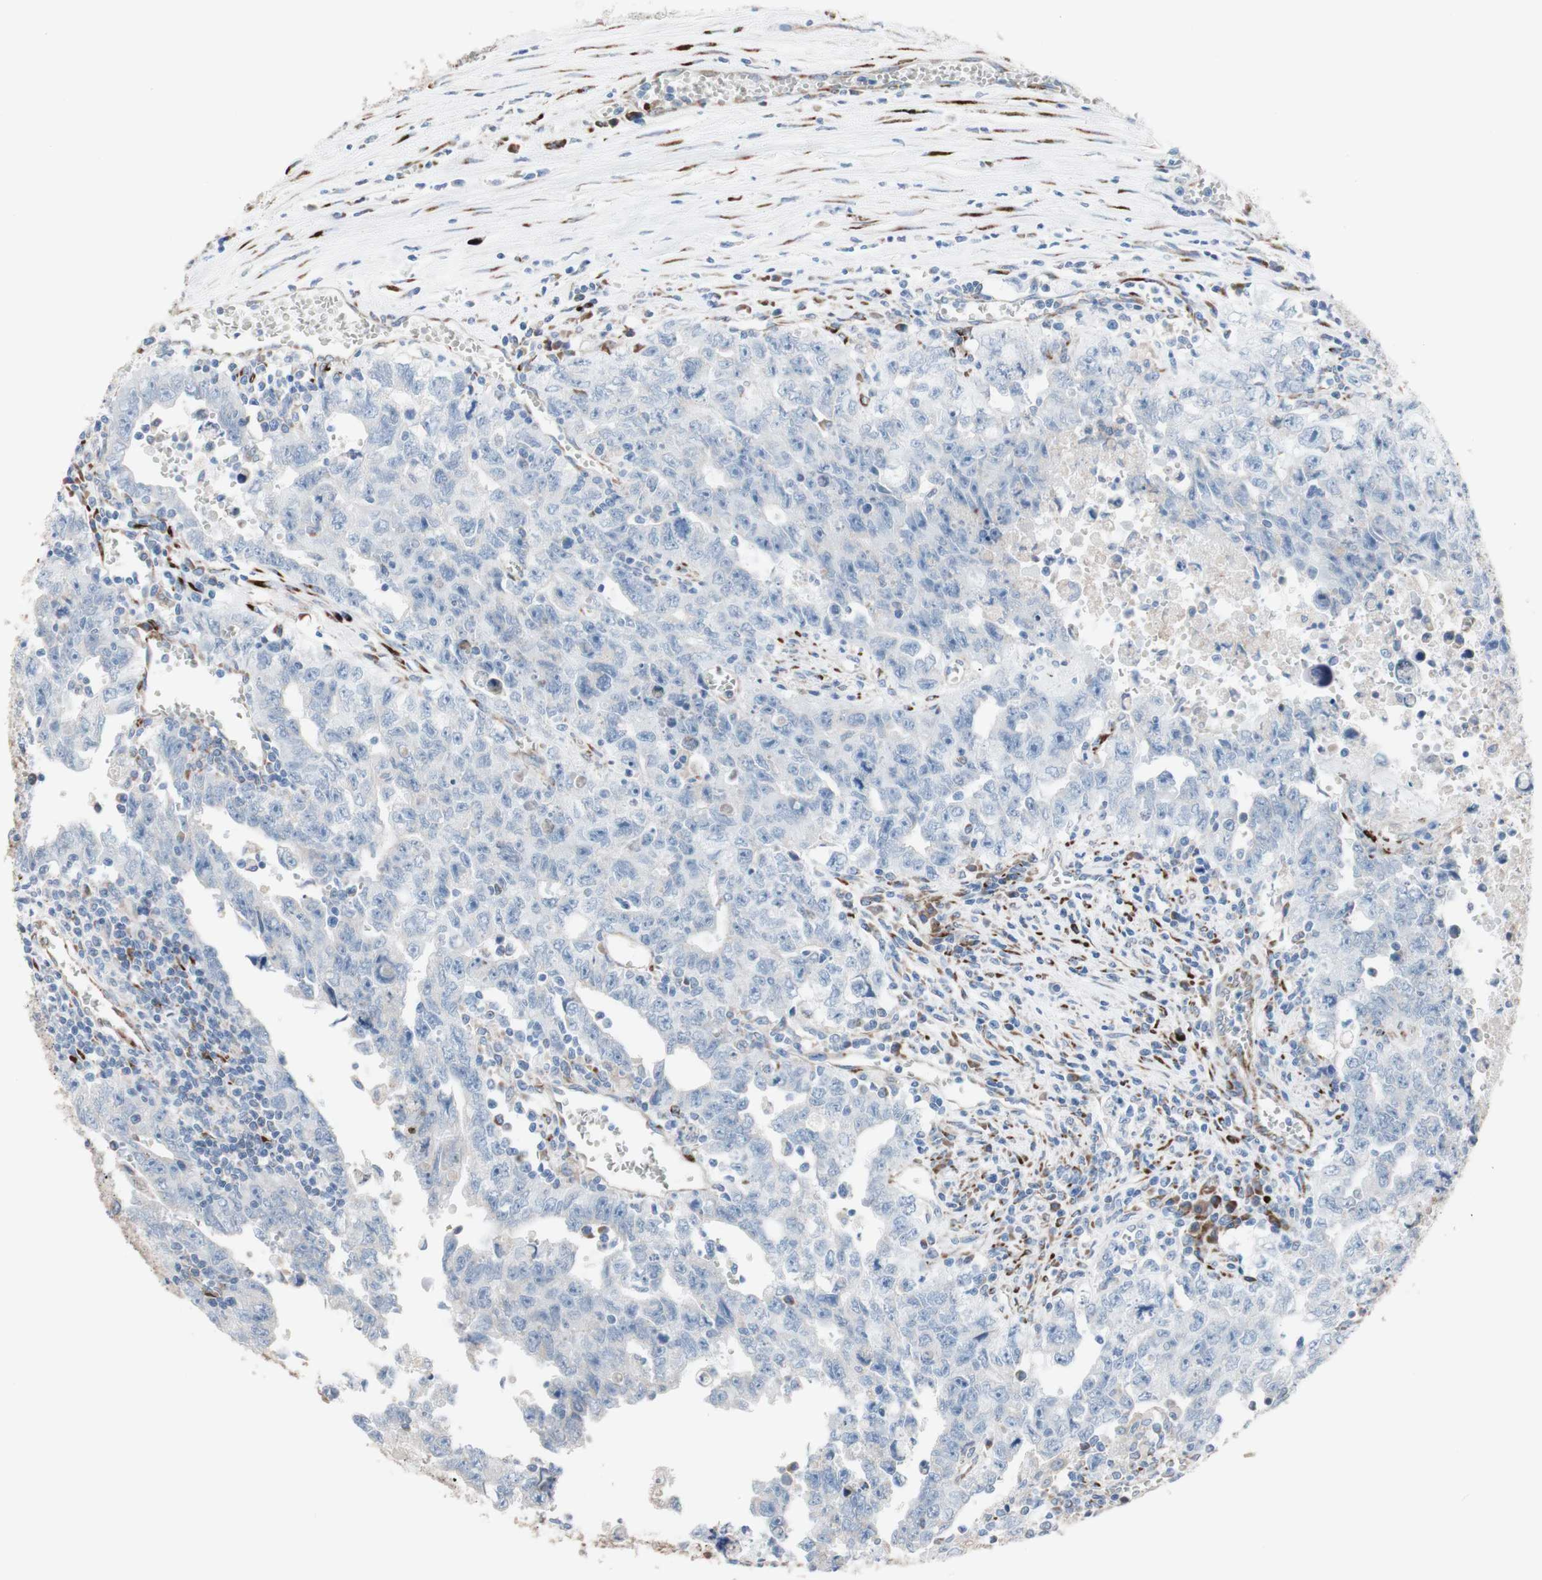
{"staining": {"intensity": "negative", "quantity": "none", "location": "none"}, "tissue": "testis cancer", "cell_type": "Tumor cells", "image_type": "cancer", "snomed": [{"axis": "morphology", "description": "Carcinoma, Embryonal, NOS"}, {"axis": "topography", "description": "Testis"}], "caption": "A high-resolution histopathology image shows immunohistochemistry (IHC) staining of testis cancer, which displays no significant positivity in tumor cells.", "gene": "AGPAT5", "patient": {"sex": "male", "age": 28}}